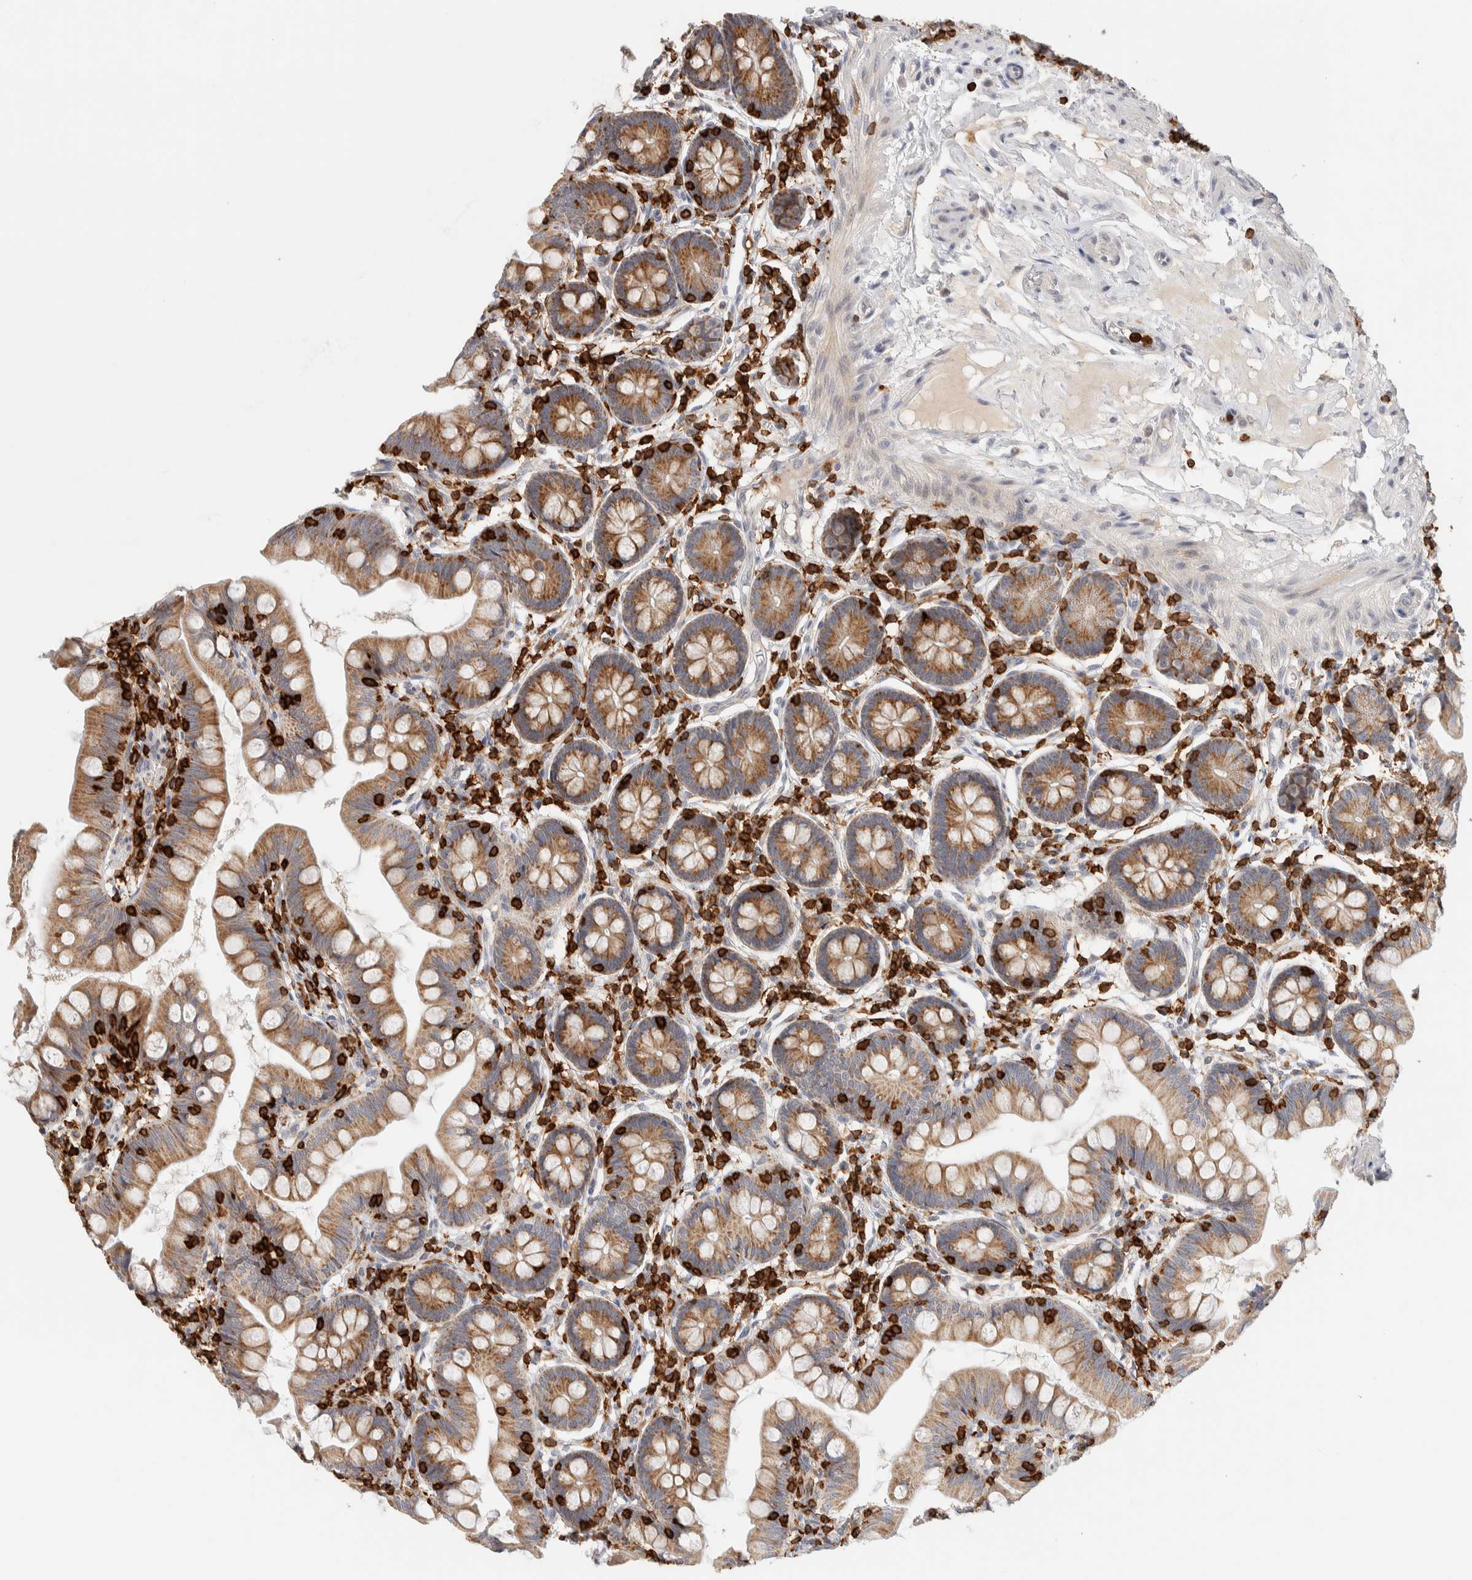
{"staining": {"intensity": "moderate", "quantity": ">75%", "location": "cytoplasmic/membranous"}, "tissue": "small intestine", "cell_type": "Glandular cells", "image_type": "normal", "snomed": [{"axis": "morphology", "description": "Normal tissue, NOS"}, {"axis": "topography", "description": "Small intestine"}], "caption": "A photomicrograph of small intestine stained for a protein displays moderate cytoplasmic/membranous brown staining in glandular cells.", "gene": "RUNDC1", "patient": {"sex": "male", "age": 7}}